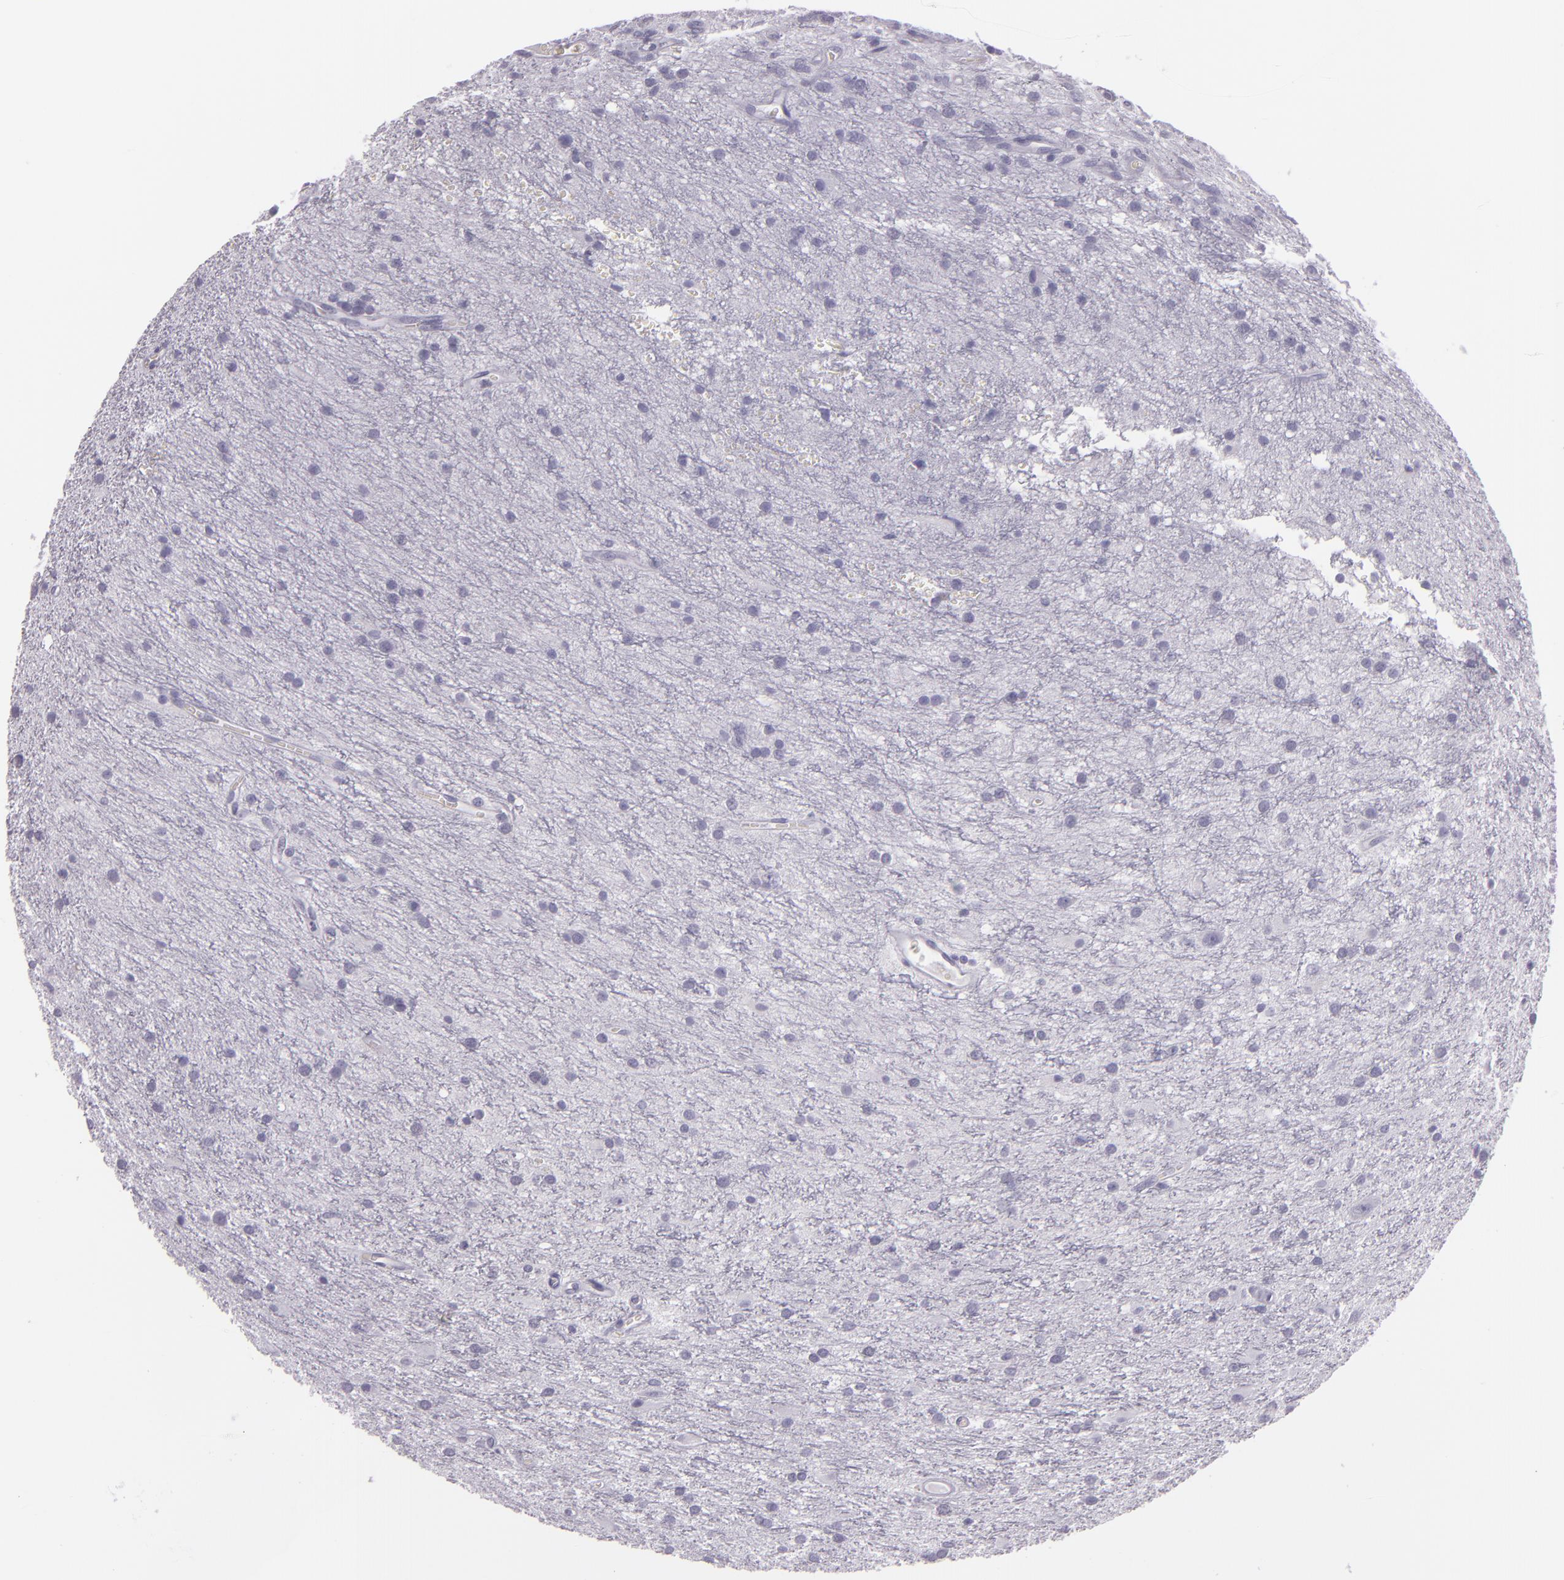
{"staining": {"intensity": "negative", "quantity": "none", "location": "none"}, "tissue": "glioma", "cell_type": "Tumor cells", "image_type": "cancer", "snomed": [{"axis": "morphology", "description": "Glioma, malignant, Low grade"}, {"axis": "topography", "description": "Brain"}], "caption": "Histopathology image shows no significant protein positivity in tumor cells of low-grade glioma (malignant). (Brightfield microscopy of DAB IHC at high magnification).", "gene": "MCM3", "patient": {"sex": "female", "age": 15}}